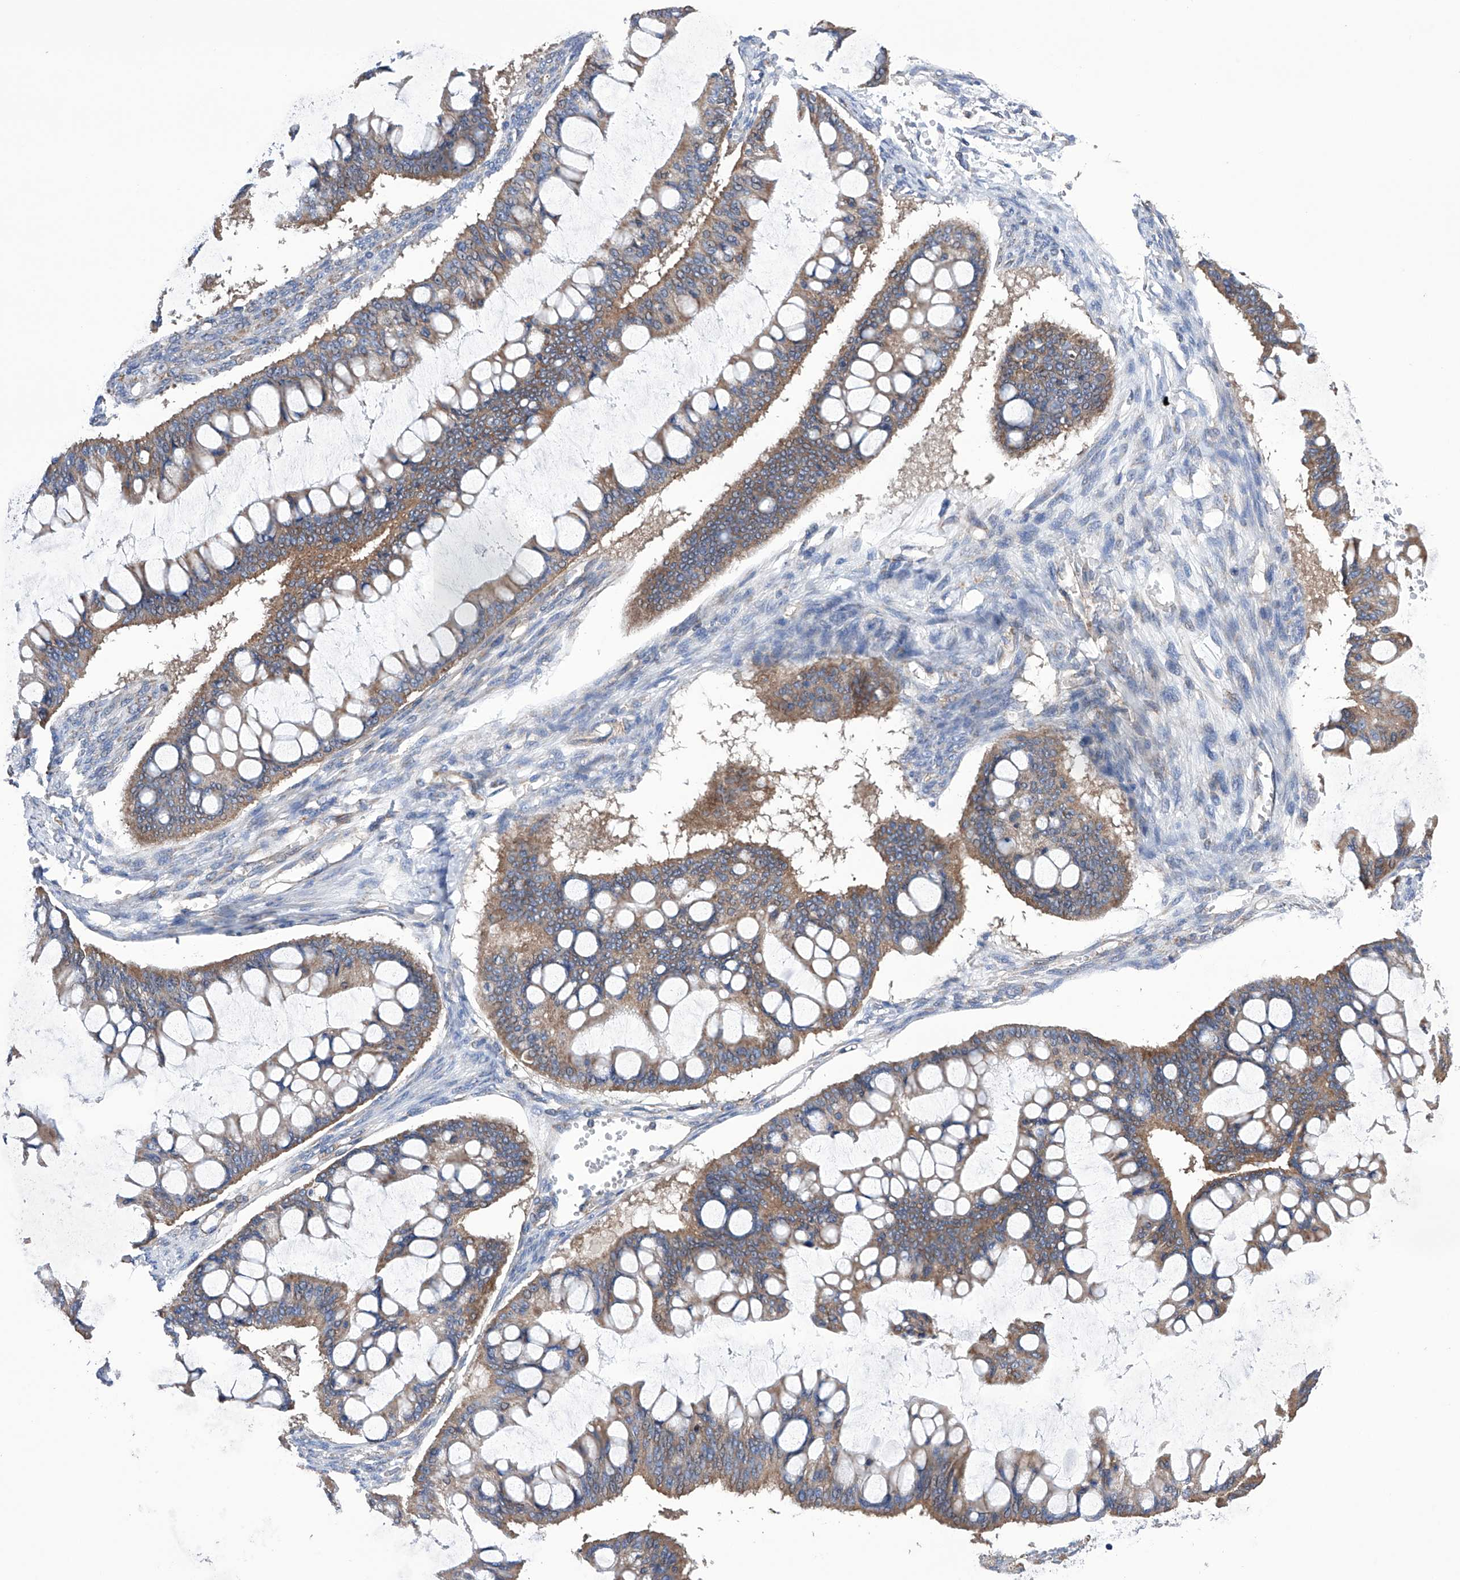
{"staining": {"intensity": "moderate", "quantity": ">75%", "location": "cytoplasmic/membranous"}, "tissue": "ovarian cancer", "cell_type": "Tumor cells", "image_type": "cancer", "snomed": [{"axis": "morphology", "description": "Cystadenocarcinoma, mucinous, NOS"}, {"axis": "topography", "description": "Ovary"}], "caption": "A high-resolution photomicrograph shows IHC staining of ovarian cancer (mucinous cystadenocarcinoma), which reveals moderate cytoplasmic/membranous positivity in approximately >75% of tumor cells. (DAB (3,3'-diaminobenzidine) = brown stain, brightfield microscopy at high magnification).", "gene": "EFCAB2", "patient": {"sex": "female", "age": 73}}